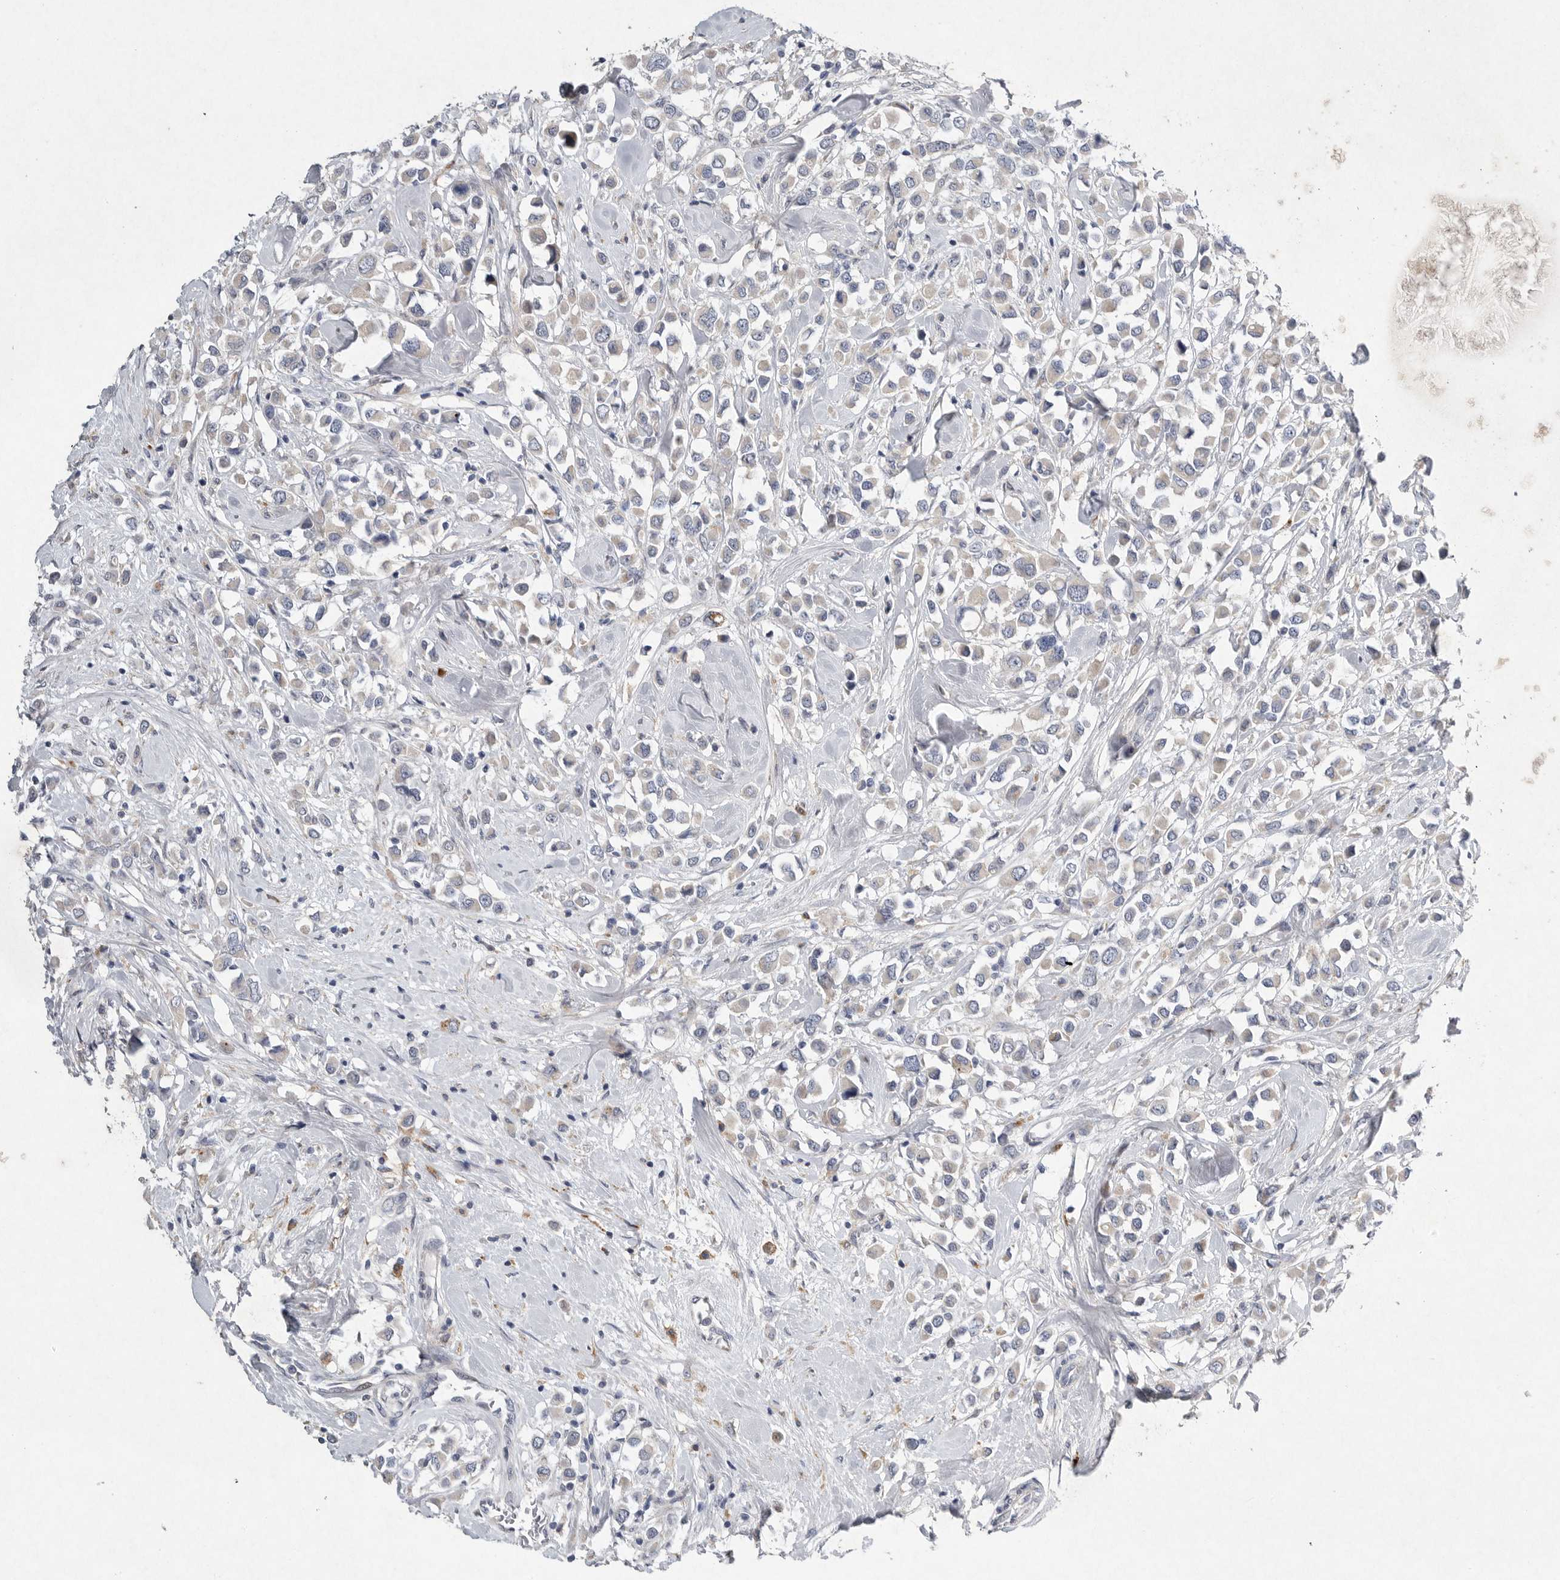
{"staining": {"intensity": "negative", "quantity": "none", "location": "none"}, "tissue": "breast cancer", "cell_type": "Tumor cells", "image_type": "cancer", "snomed": [{"axis": "morphology", "description": "Duct carcinoma"}, {"axis": "topography", "description": "Breast"}], "caption": "Image shows no protein expression in tumor cells of breast cancer tissue.", "gene": "EDEM3", "patient": {"sex": "female", "age": 61}}